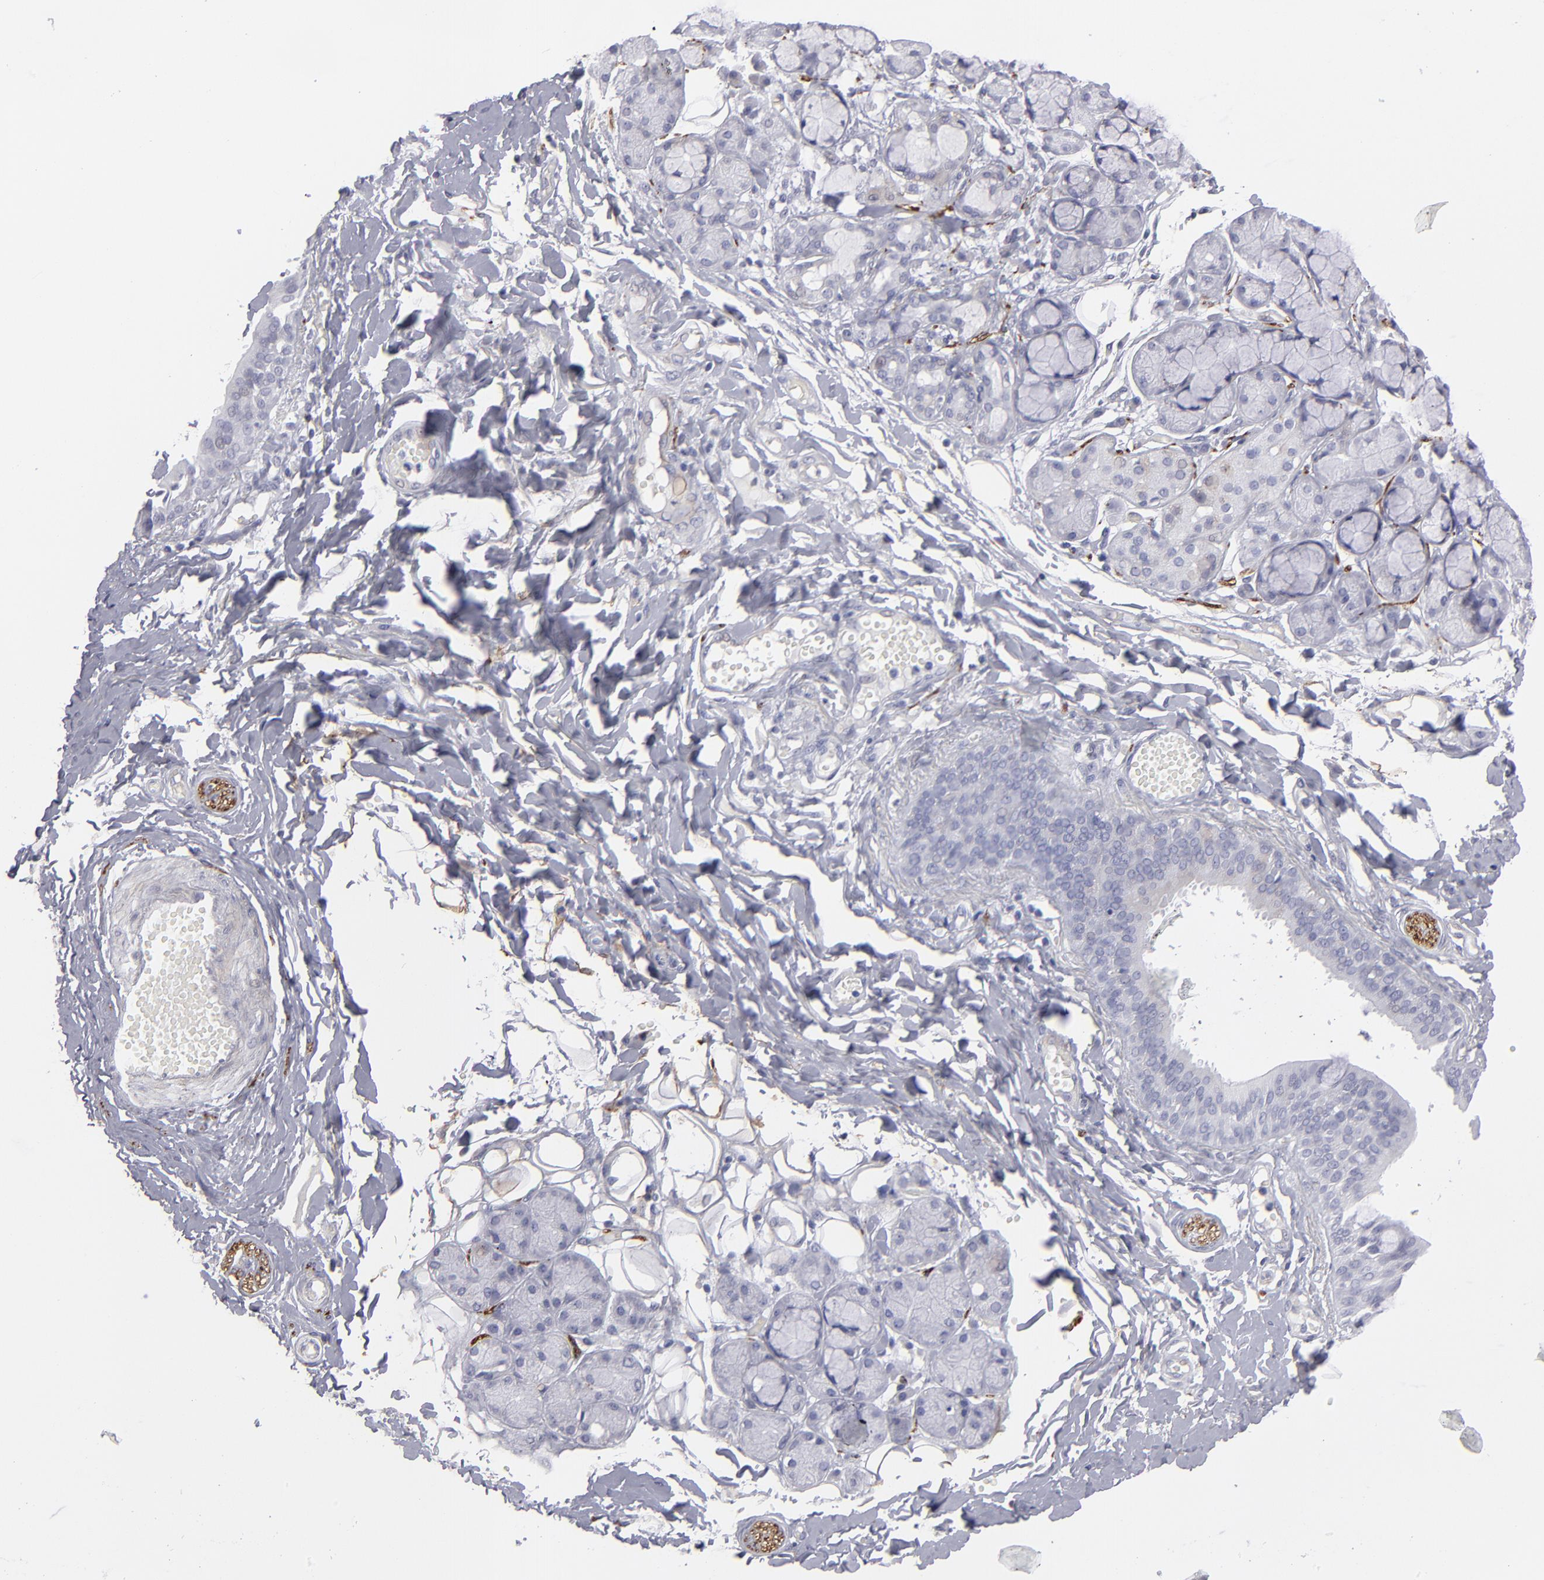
{"staining": {"intensity": "negative", "quantity": "none", "location": "none"}, "tissue": "salivary gland", "cell_type": "Glandular cells", "image_type": "normal", "snomed": [{"axis": "morphology", "description": "Normal tissue, NOS"}, {"axis": "topography", "description": "Skeletal muscle"}, {"axis": "topography", "description": "Oral tissue"}, {"axis": "topography", "description": "Salivary gland"}, {"axis": "topography", "description": "Peripheral nerve tissue"}], "caption": "IHC photomicrograph of normal salivary gland: salivary gland stained with DAB (3,3'-diaminobenzidine) demonstrates no significant protein expression in glandular cells.", "gene": "CADM3", "patient": {"sex": "male", "age": 54}}